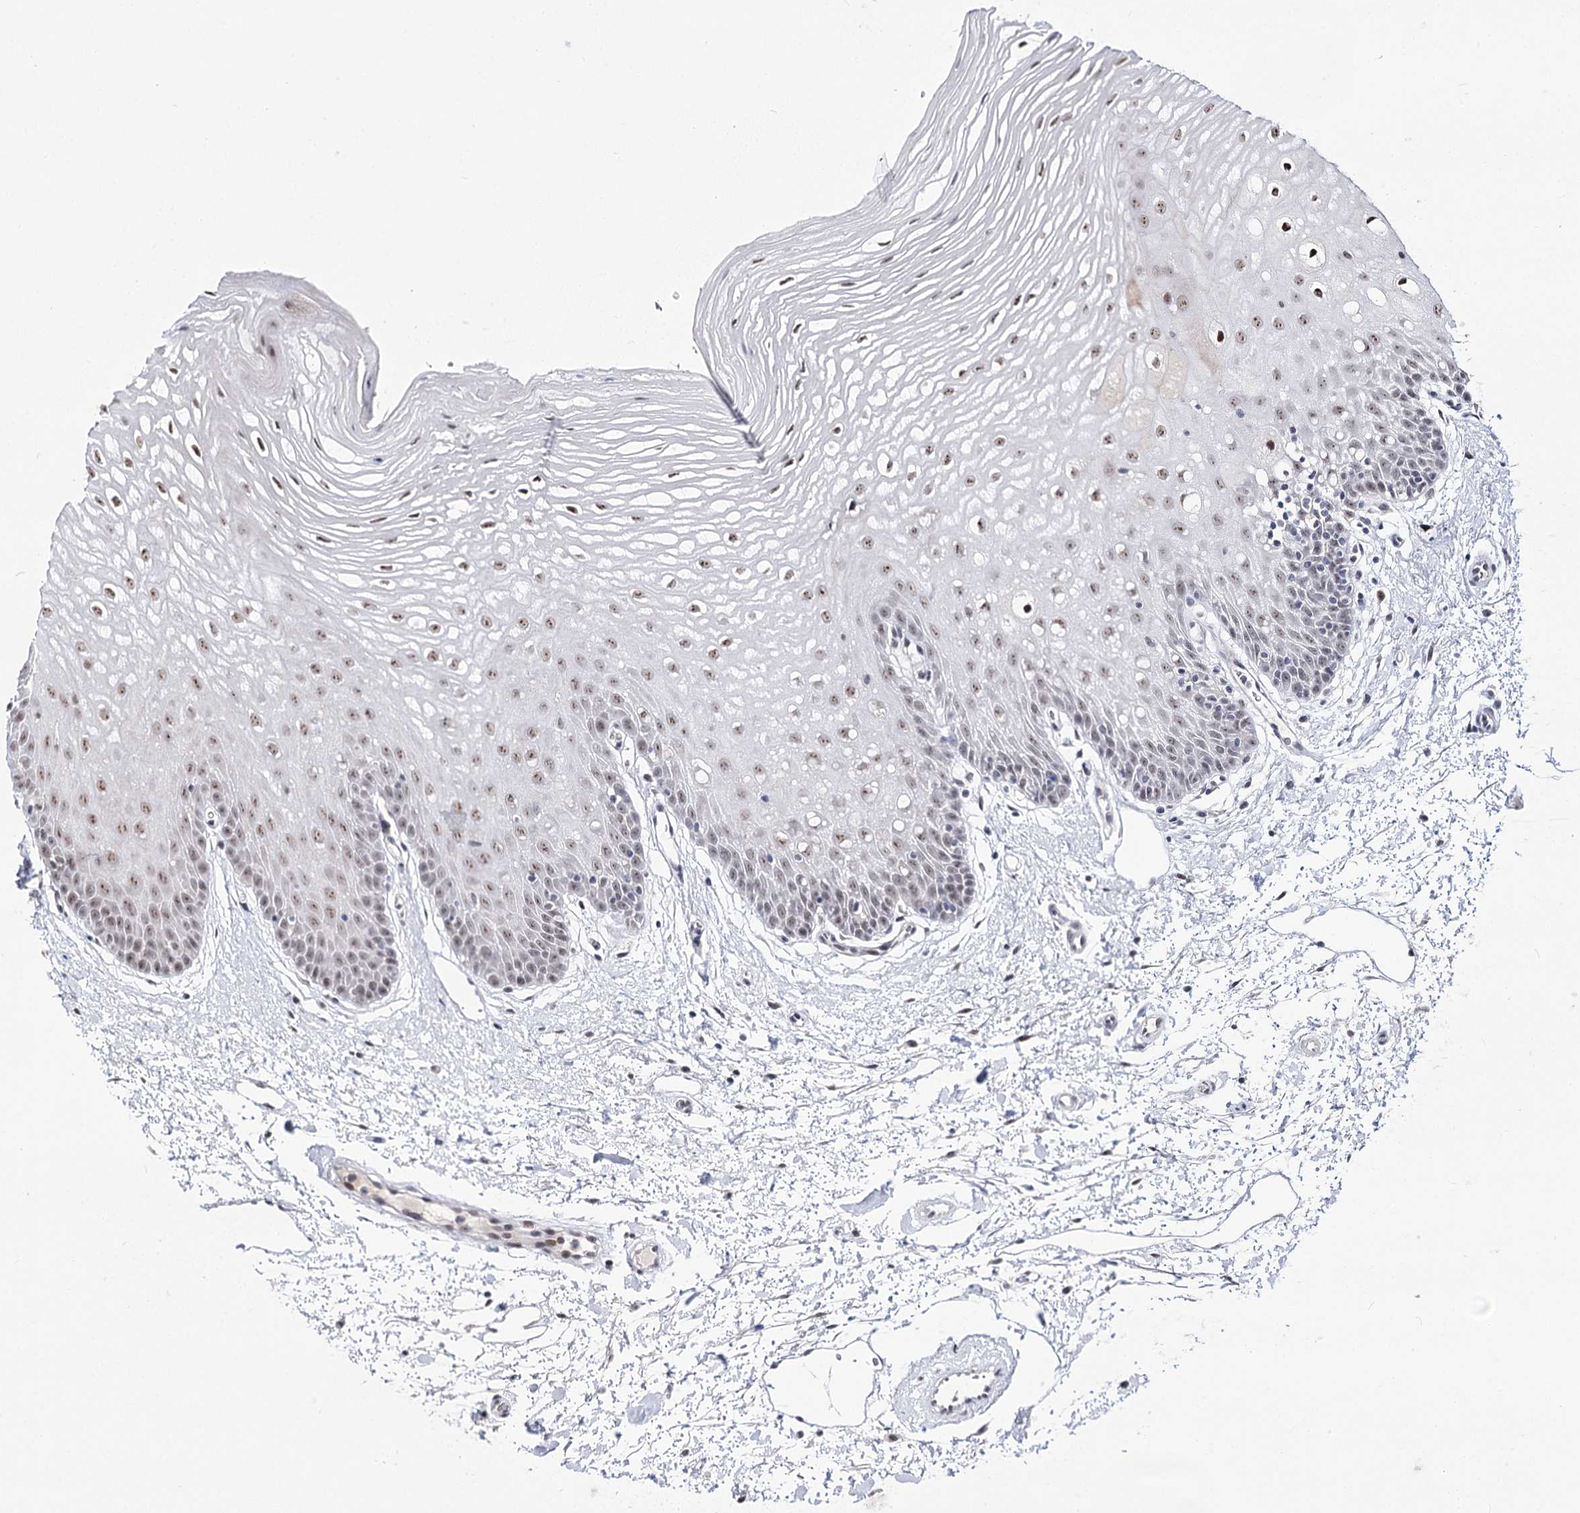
{"staining": {"intensity": "weak", "quantity": ">75%", "location": "nuclear"}, "tissue": "oral mucosa", "cell_type": "Squamous epithelial cells", "image_type": "normal", "snomed": [{"axis": "morphology", "description": "Normal tissue, NOS"}, {"axis": "topography", "description": "Oral tissue"}, {"axis": "topography", "description": "Tounge, NOS"}], "caption": "Oral mucosa stained for a protein displays weak nuclear positivity in squamous epithelial cells. The staining is performed using DAB (3,3'-diaminobenzidine) brown chromogen to label protein expression. The nuclei are counter-stained blue using hematoxylin.", "gene": "STOX1", "patient": {"sex": "female", "age": 73}}